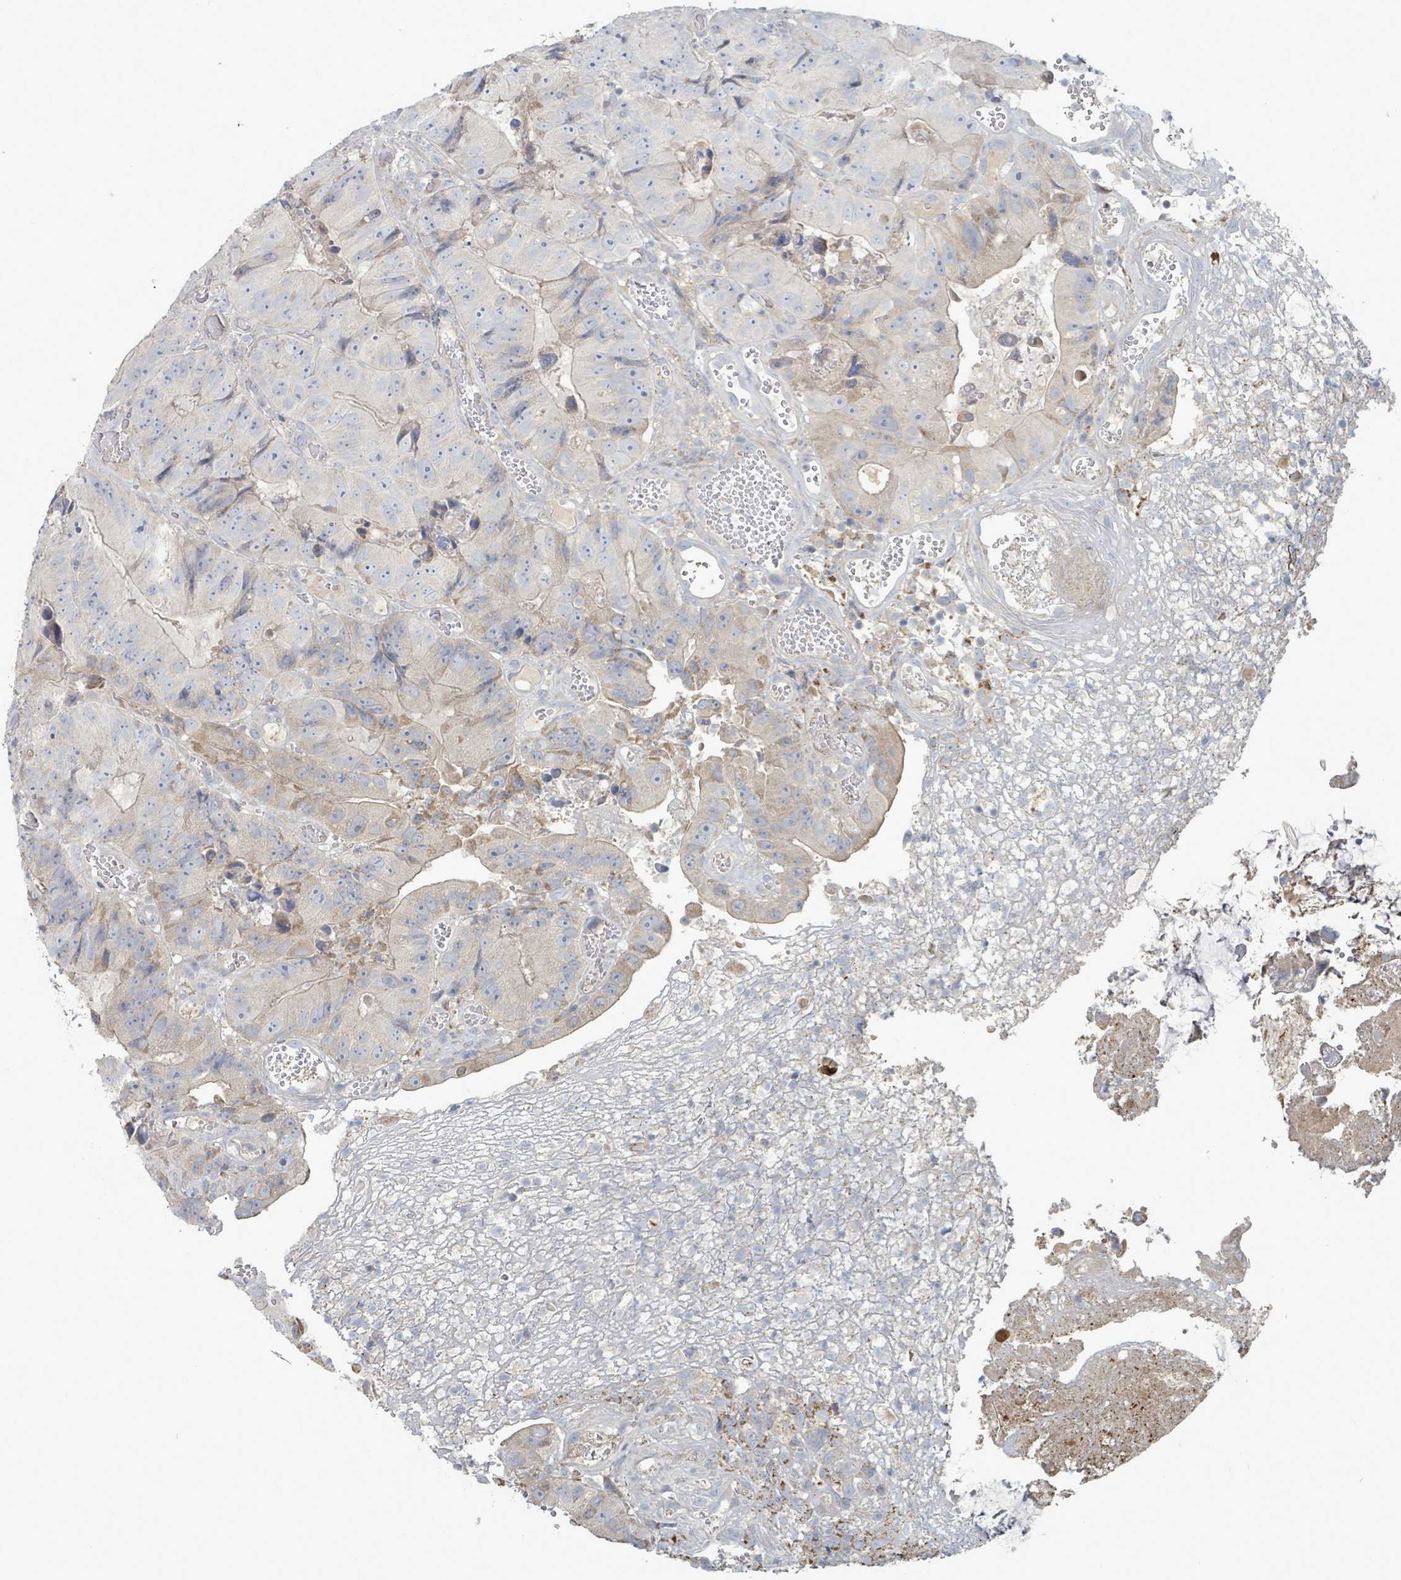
{"staining": {"intensity": "weak", "quantity": "<25%", "location": "cytoplasmic/membranous"}, "tissue": "colorectal cancer", "cell_type": "Tumor cells", "image_type": "cancer", "snomed": [{"axis": "morphology", "description": "Adenocarcinoma, NOS"}, {"axis": "topography", "description": "Colon"}], "caption": "A histopathology image of colorectal adenocarcinoma stained for a protein exhibits no brown staining in tumor cells.", "gene": "ARGFX", "patient": {"sex": "female", "age": 86}}